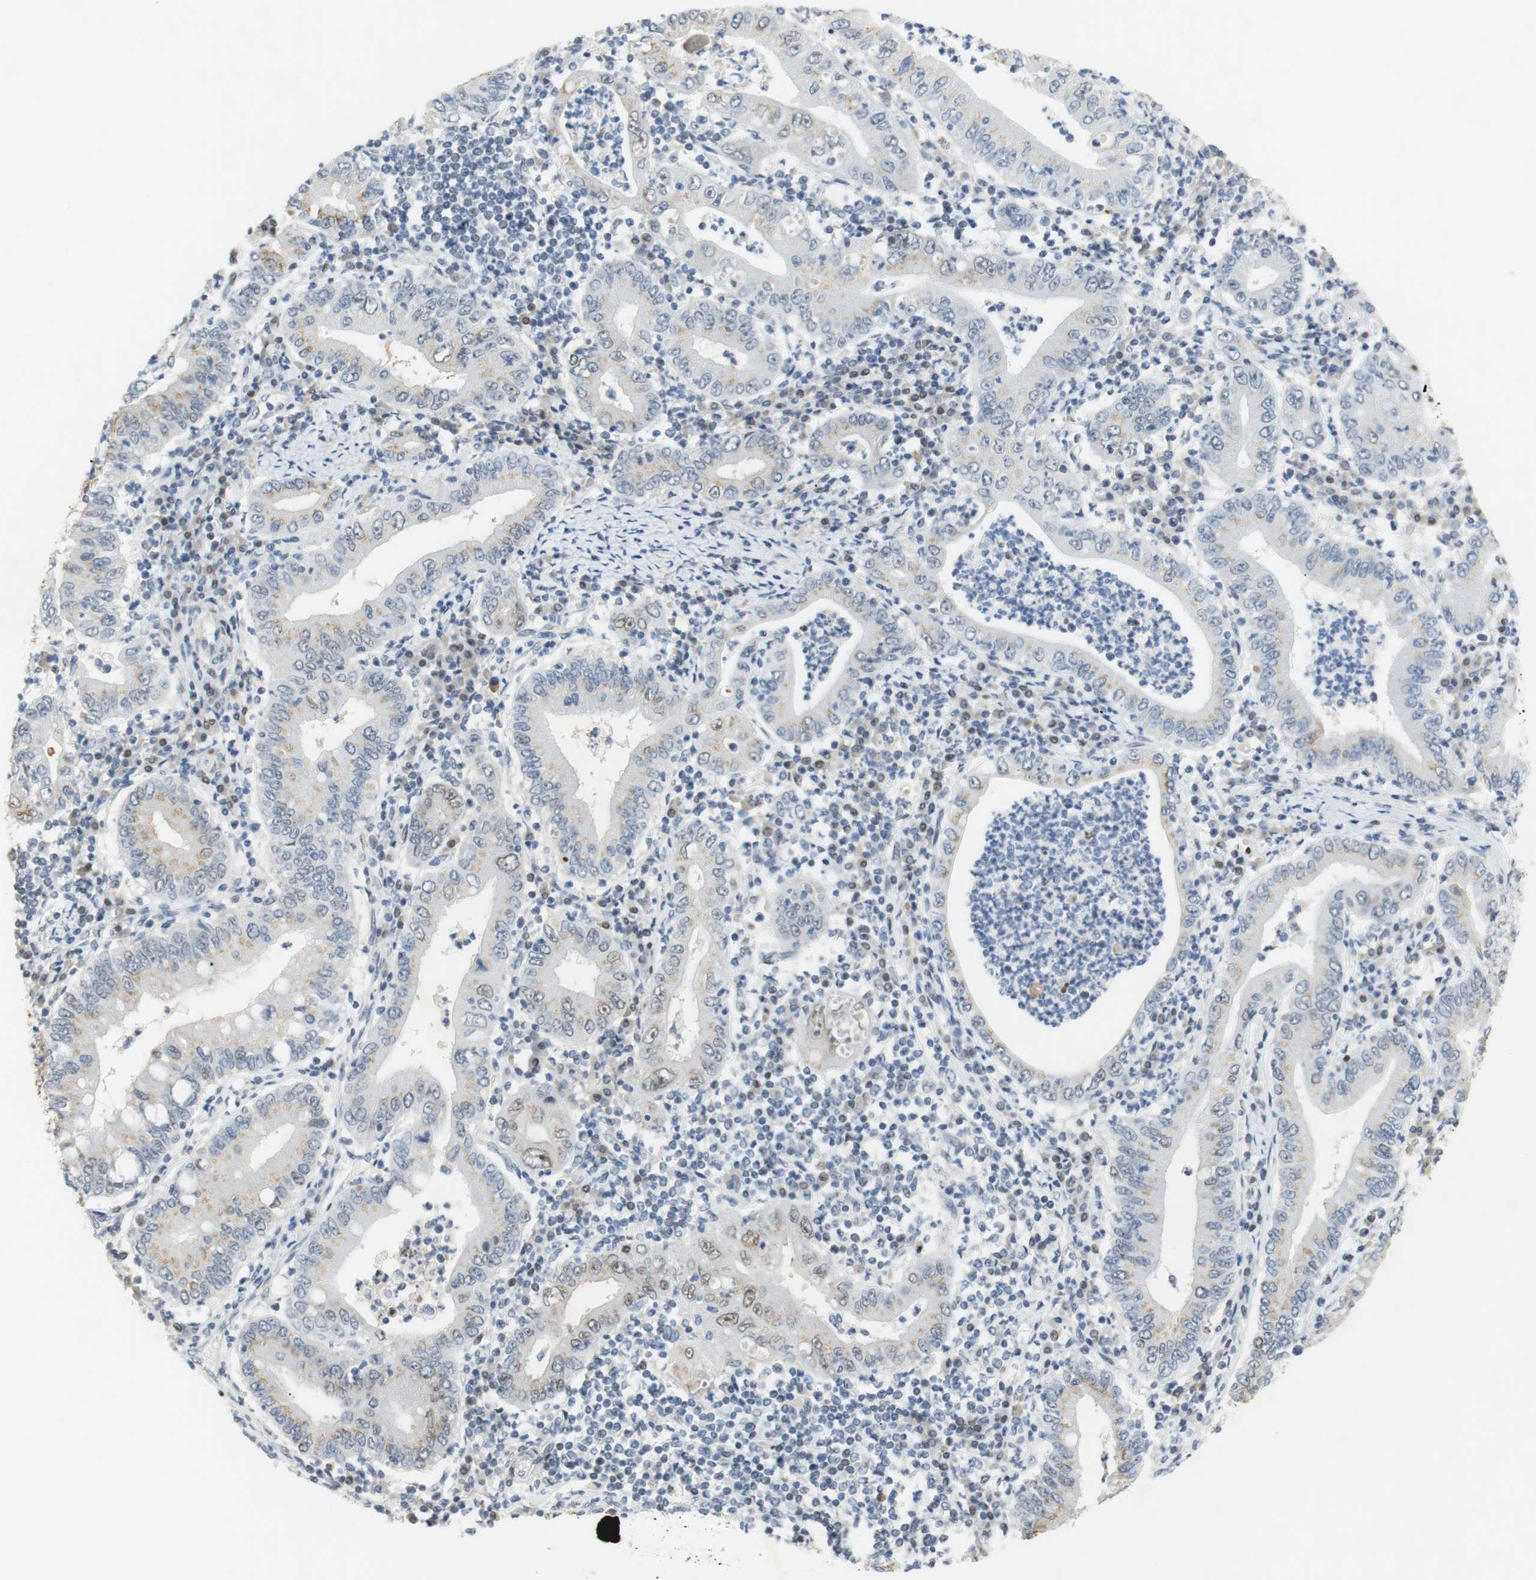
{"staining": {"intensity": "weak", "quantity": "<25%", "location": "cytoplasmic/membranous,nuclear"}, "tissue": "stomach cancer", "cell_type": "Tumor cells", "image_type": "cancer", "snomed": [{"axis": "morphology", "description": "Normal tissue, NOS"}, {"axis": "morphology", "description": "Adenocarcinoma, NOS"}, {"axis": "topography", "description": "Esophagus"}, {"axis": "topography", "description": "Stomach, upper"}, {"axis": "topography", "description": "Peripheral nerve tissue"}], "caption": "This is an immunohistochemistry micrograph of stomach cancer (adenocarcinoma). There is no staining in tumor cells.", "gene": "BMI1", "patient": {"sex": "male", "age": 62}}